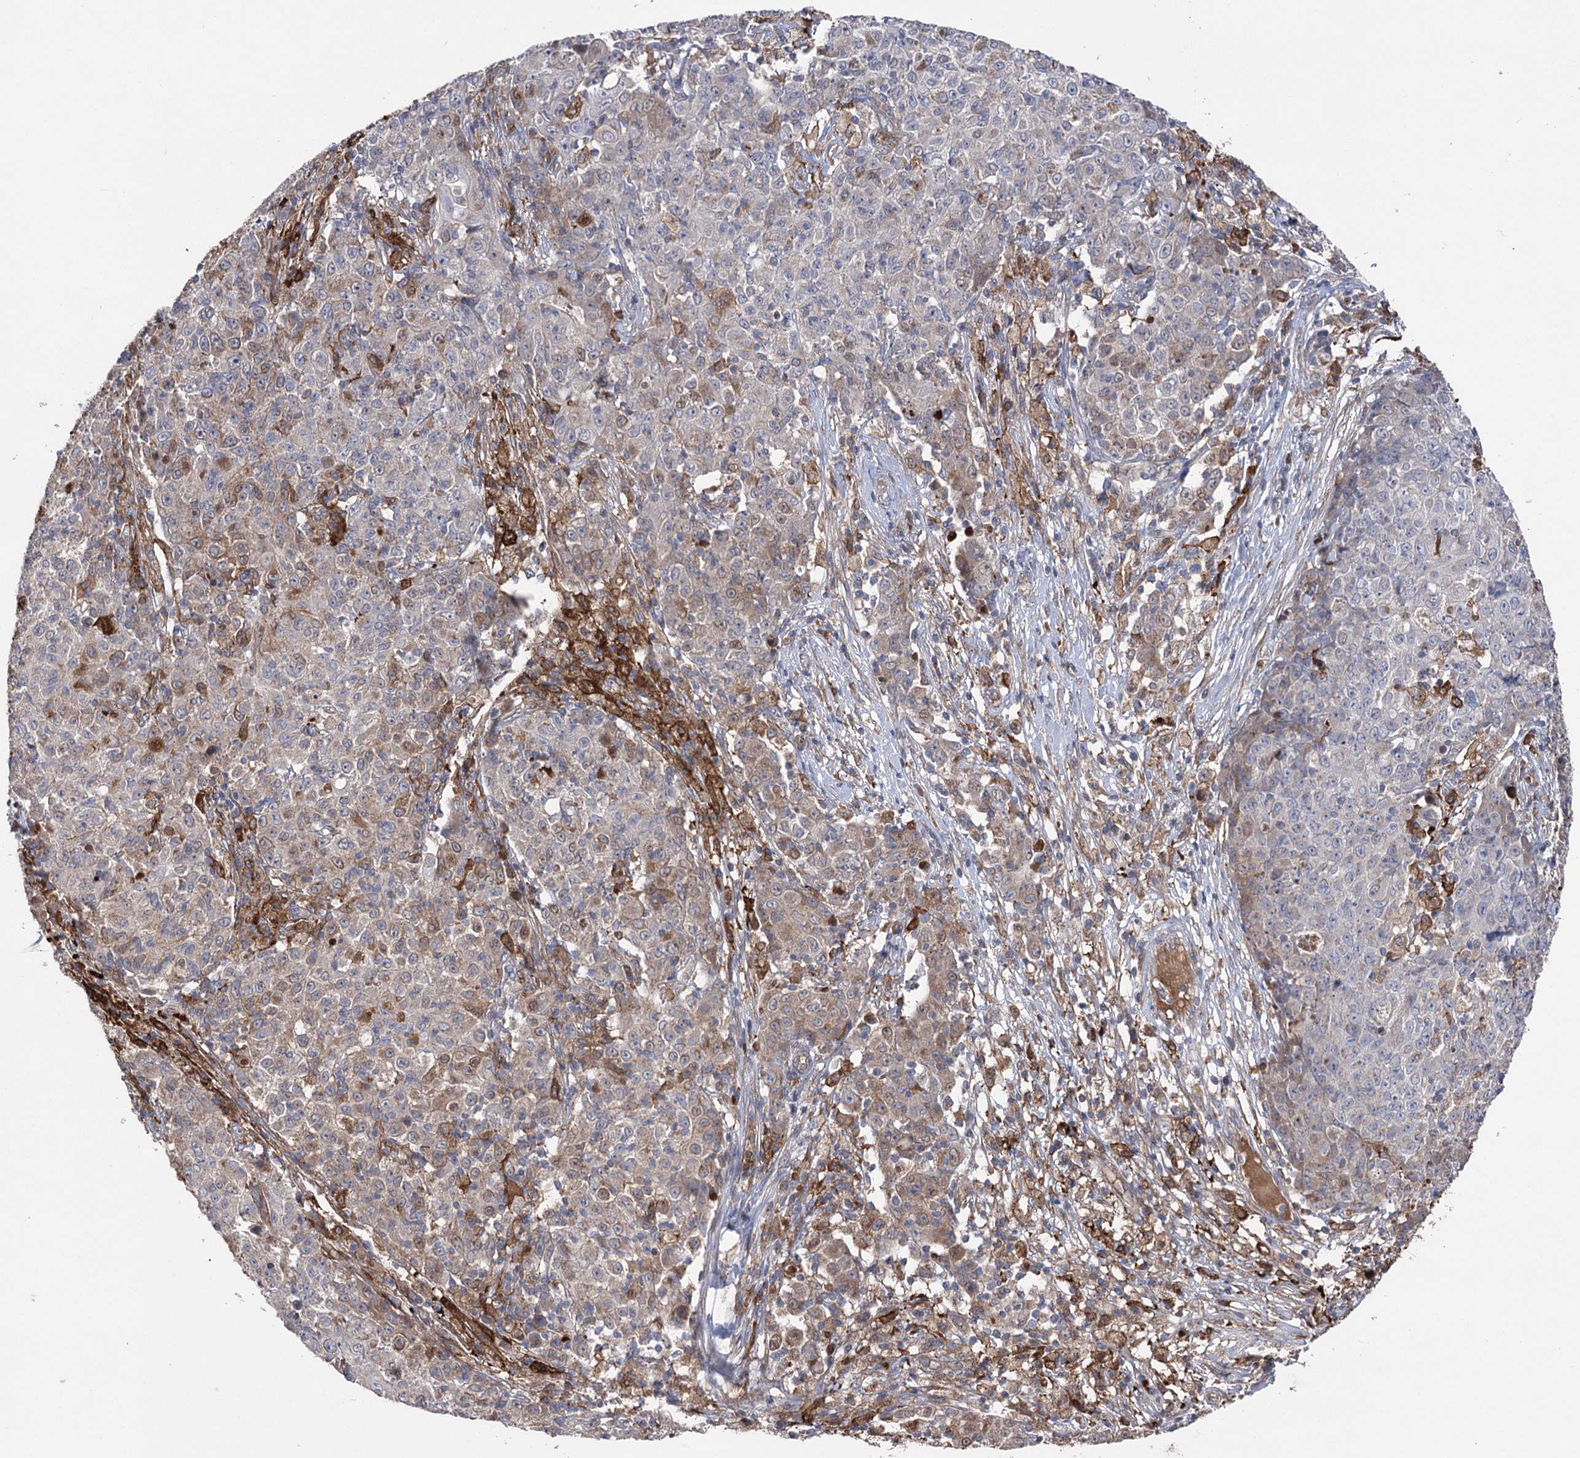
{"staining": {"intensity": "weak", "quantity": "<25%", "location": "cytoplasmic/membranous"}, "tissue": "ovarian cancer", "cell_type": "Tumor cells", "image_type": "cancer", "snomed": [{"axis": "morphology", "description": "Carcinoma, endometroid"}, {"axis": "topography", "description": "Ovary"}], "caption": "Protein analysis of ovarian cancer exhibits no significant positivity in tumor cells.", "gene": "OTUD1", "patient": {"sex": "female", "age": 42}}